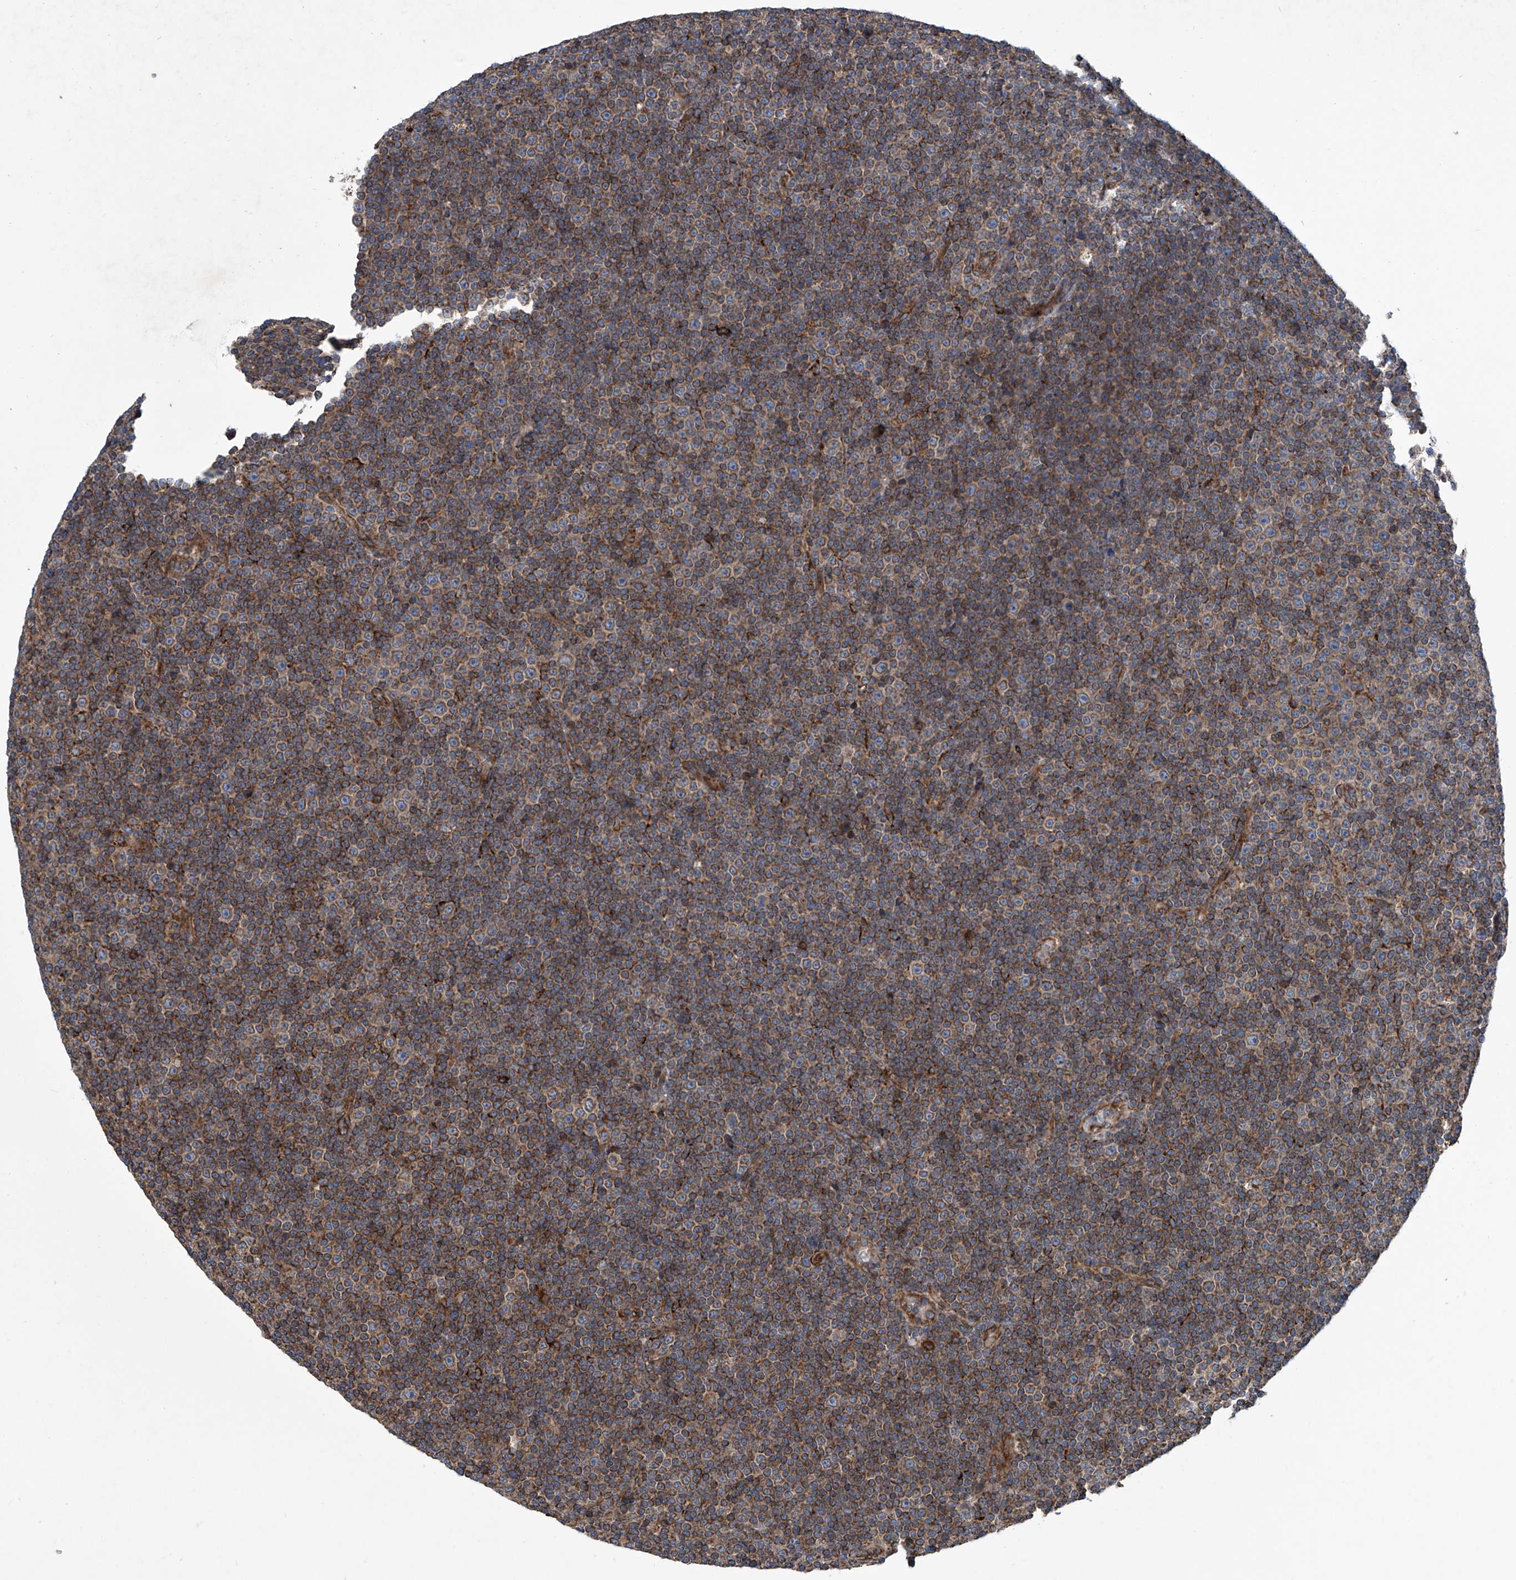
{"staining": {"intensity": "weak", "quantity": ">75%", "location": "cytoplasmic/membranous"}, "tissue": "lymphoma", "cell_type": "Tumor cells", "image_type": "cancer", "snomed": [{"axis": "morphology", "description": "Malignant lymphoma, non-Hodgkin's type, Low grade"}, {"axis": "topography", "description": "Lymph node"}], "caption": "IHC of human low-grade malignant lymphoma, non-Hodgkin's type reveals low levels of weak cytoplasmic/membranous positivity in about >75% of tumor cells.", "gene": "ASCC3", "patient": {"sex": "female", "age": 67}}